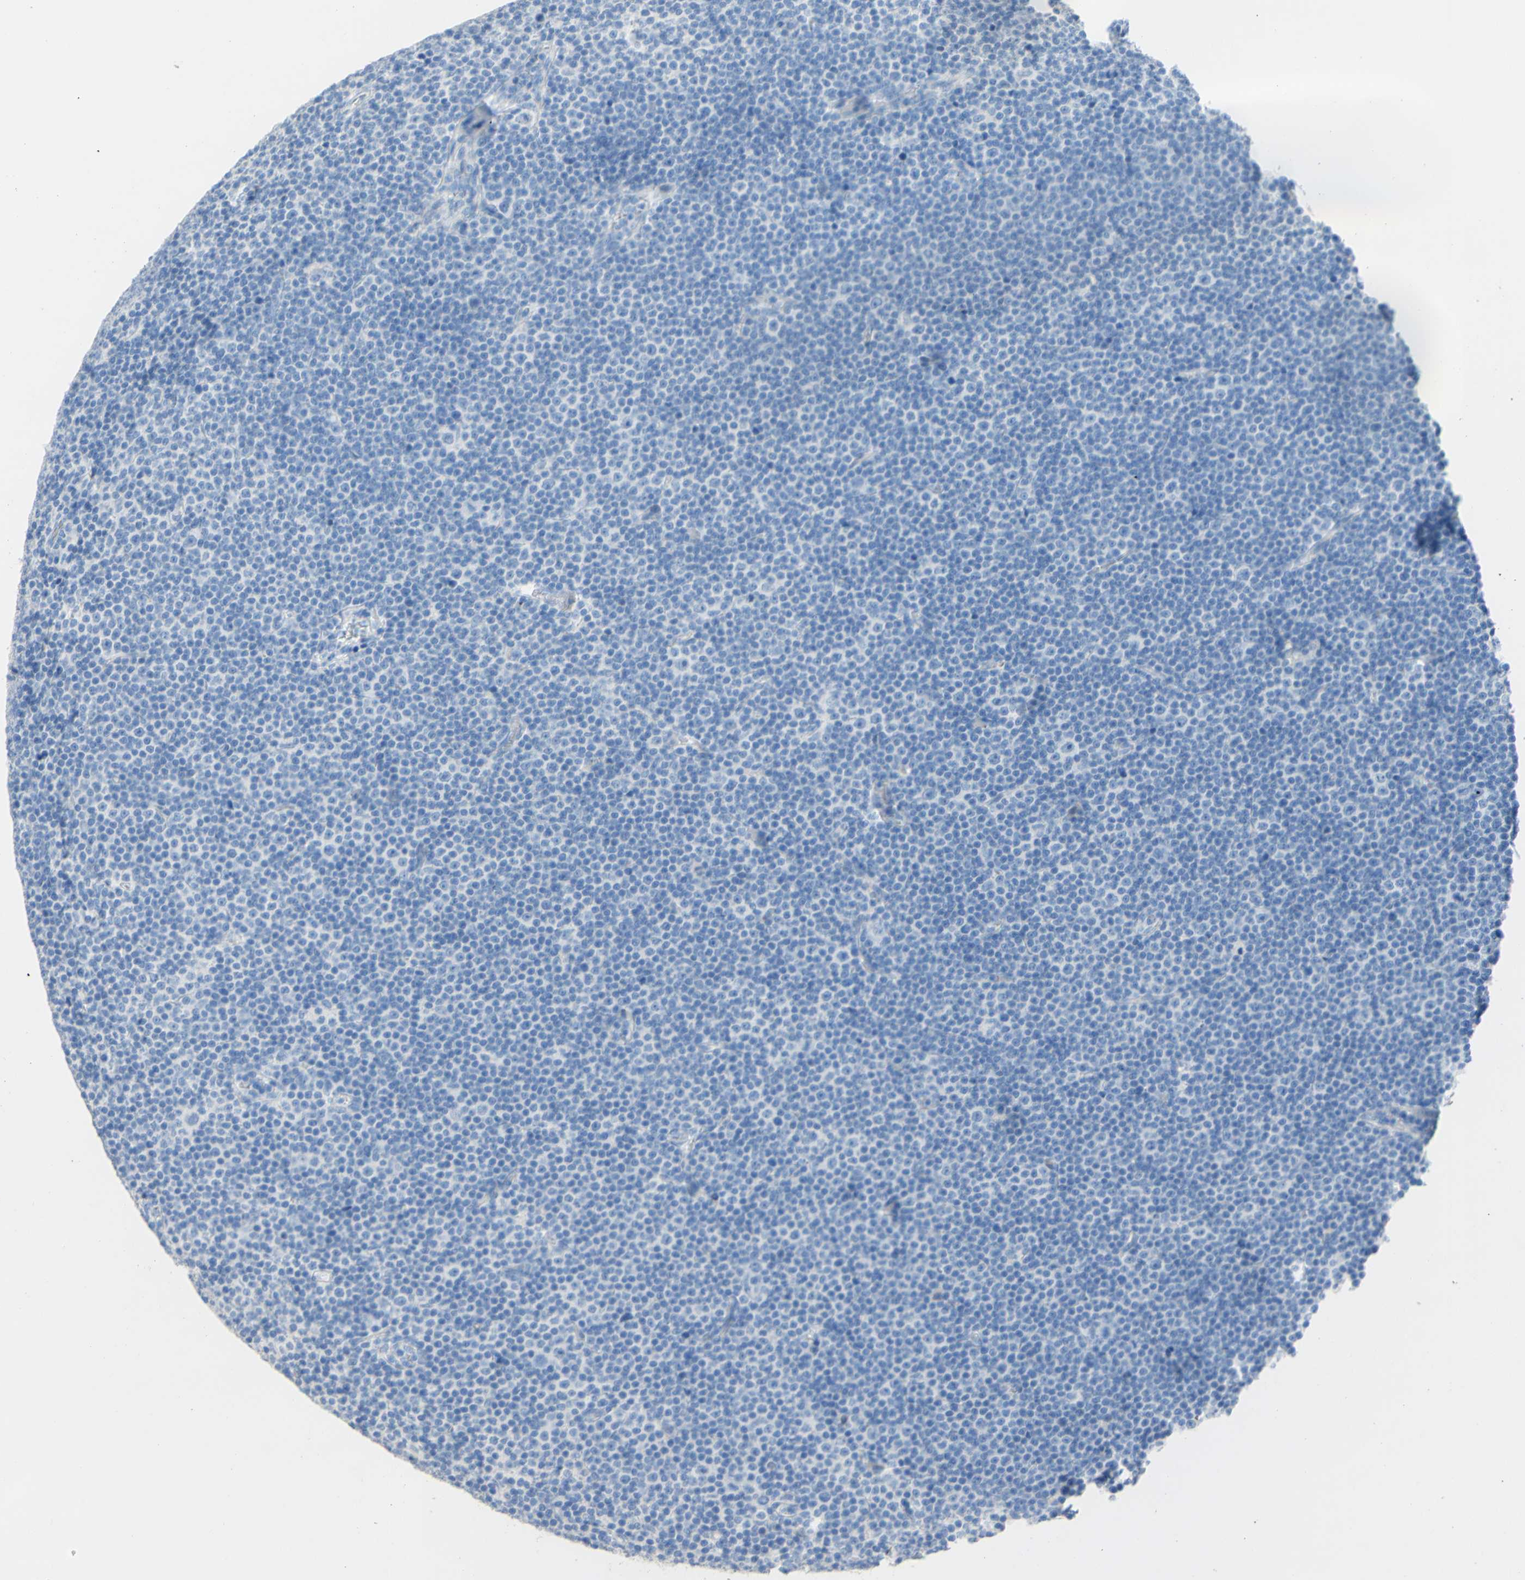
{"staining": {"intensity": "negative", "quantity": "none", "location": "none"}, "tissue": "lymphoma", "cell_type": "Tumor cells", "image_type": "cancer", "snomed": [{"axis": "morphology", "description": "Malignant lymphoma, non-Hodgkin's type, Low grade"}, {"axis": "topography", "description": "Lymph node"}], "caption": "Histopathology image shows no protein positivity in tumor cells of low-grade malignant lymphoma, non-Hodgkin's type tissue. (IHC, brightfield microscopy, high magnification).", "gene": "DSC2", "patient": {"sex": "female", "age": 67}}